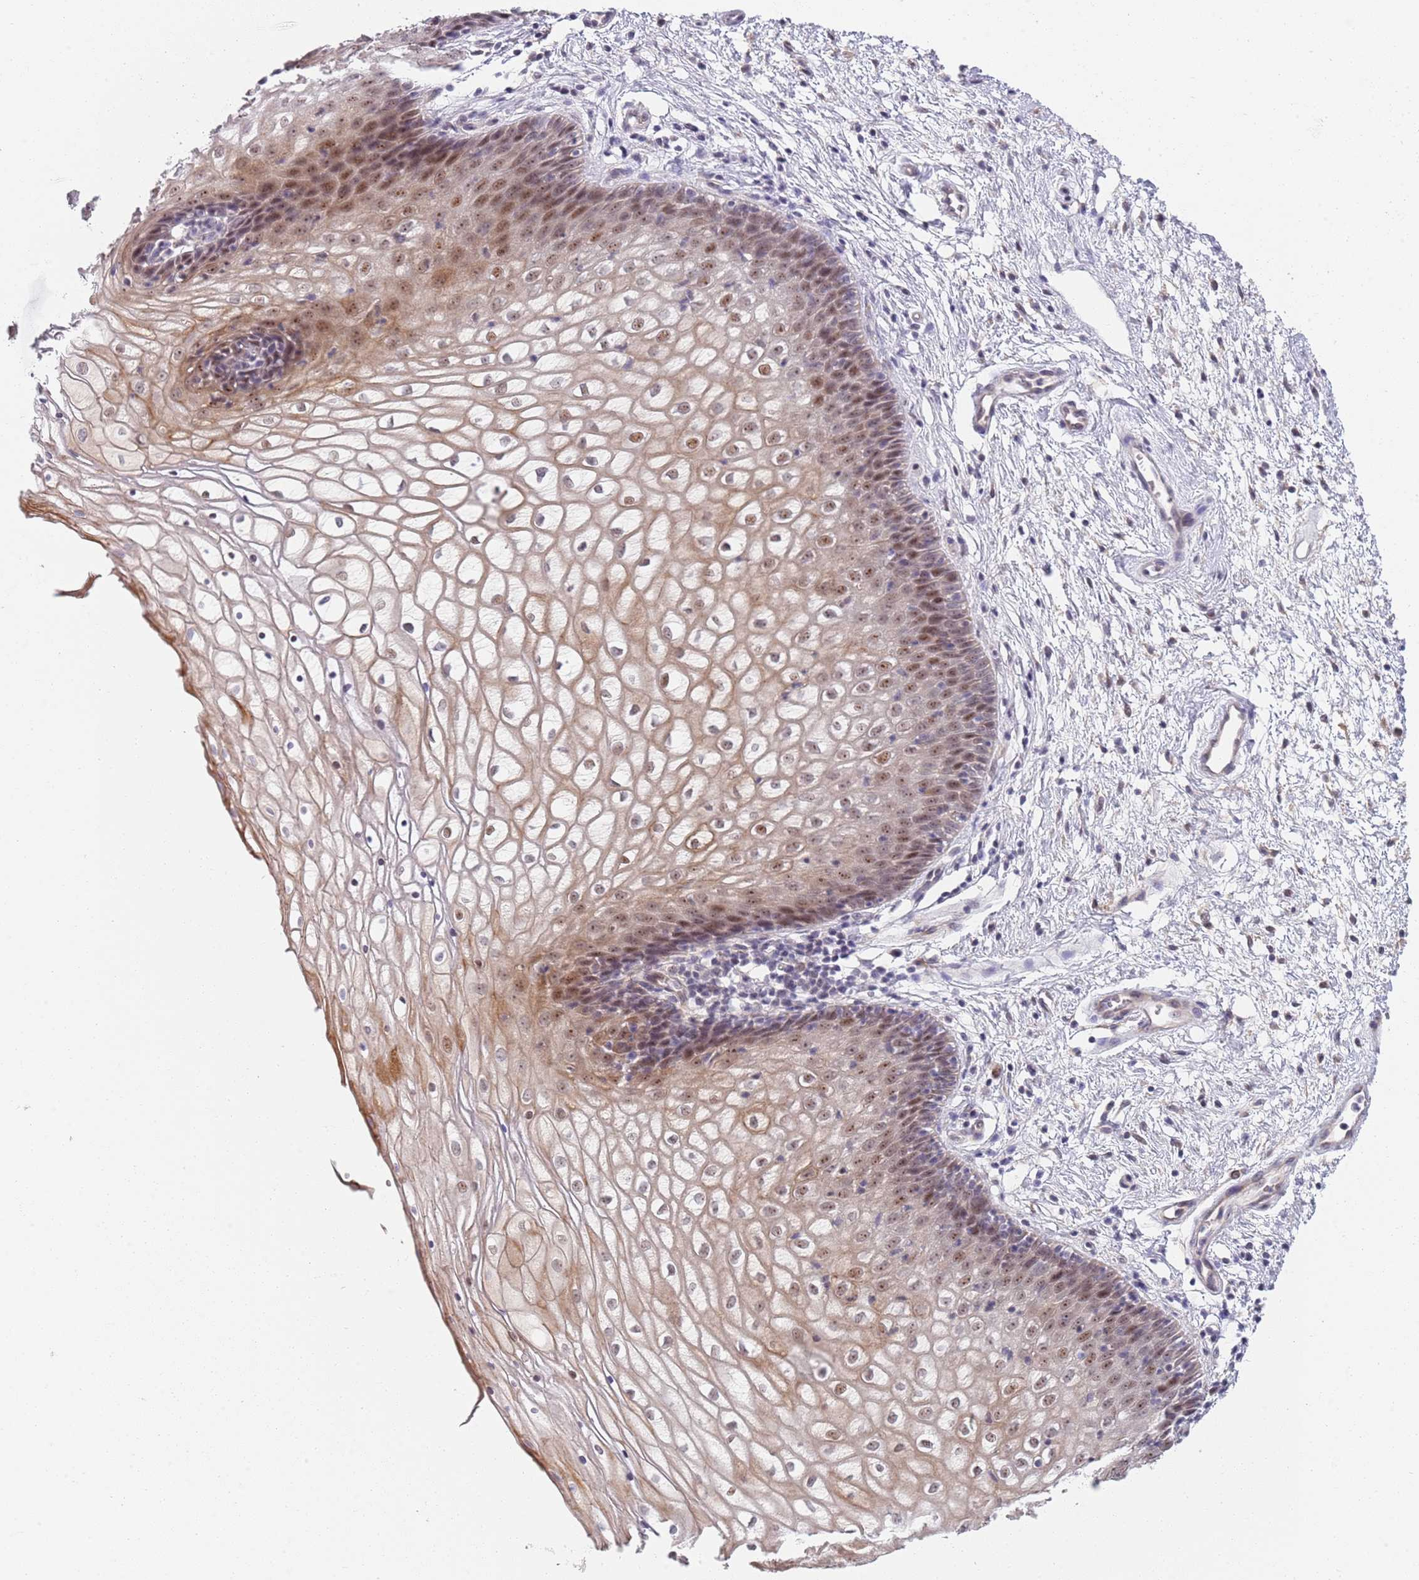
{"staining": {"intensity": "moderate", "quantity": "25%-75%", "location": "cytoplasmic/membranous,nuclear"}, "tissue": "vagina", "cell_type": "Squamous epithelial cells", "image_type": "normal", "snomed": [{"axis": "morphology", "description": "Normal tissue, NOS"}, {"axis": "topography", "description": "Vagina"}], "caption": "Immunohistochemistry (DAB (3,3'-diaminobenzidine)) staining of normal vagina shows moderate cytoplasmic/membranous,nuclear protein expression in approximately 25%-75% of squamous epithelial cells.", "gene": "PLCL2", "patient": {"sex": "female", "age": 34}}